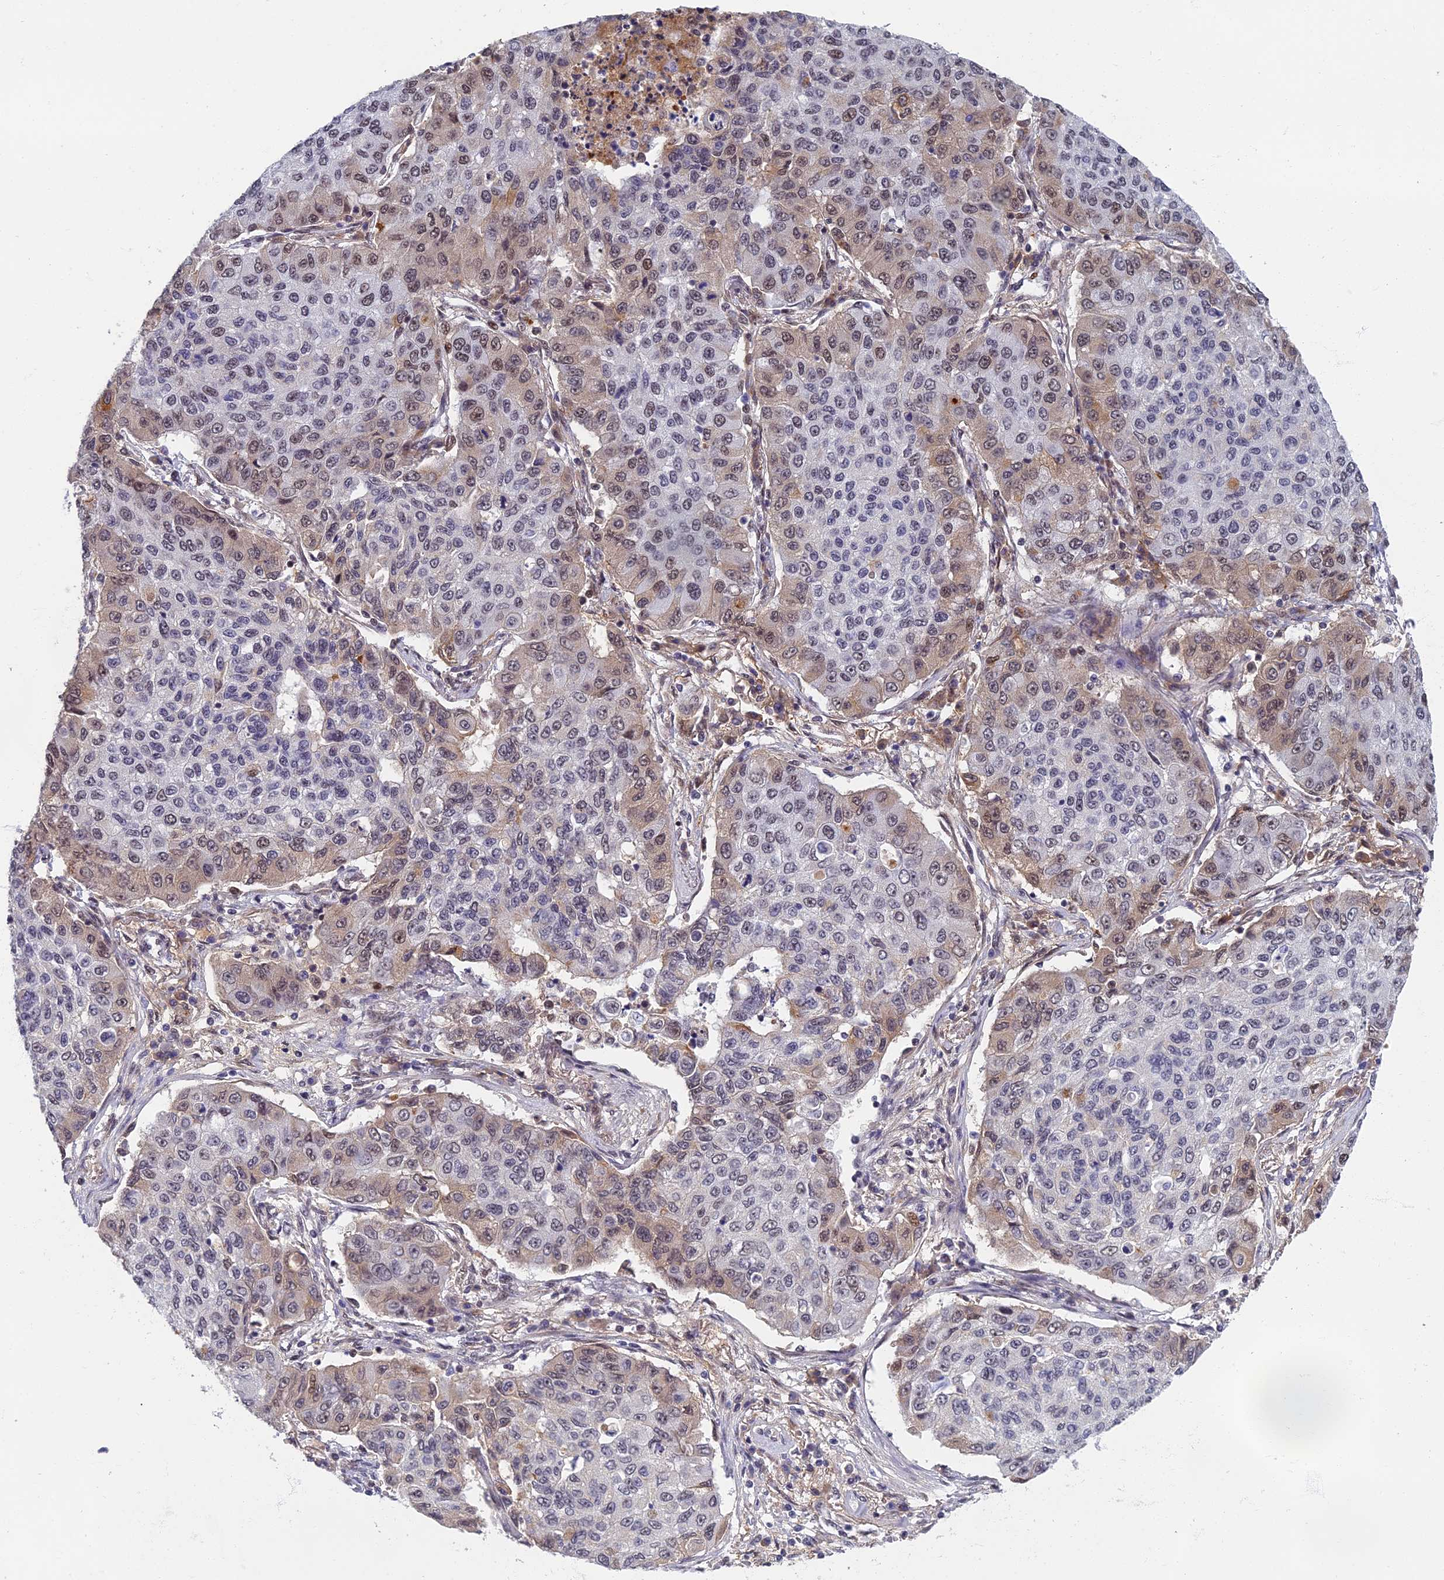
{"staining": {"intensity": "weak", "quantity": "25%-75%", "location": "cytoplasmic/membranous"}, "tissue": "lung cancer", "cell_type": "Tumor cells", "image_type": "cancer", "snomed": [{"axis": "morphology", "description": "Squamous cell carcinoma, NOS"}, {"axis": "topography", "description": "Lung"}], "caption": "Protein staining exhibits weak cytoplasmic/membranous staining in approximately 25%-75% of tumor cells in lung cancer (squamous cell carcinoma). The protein of interest is stained brown, and the nuclei are stained in blue (DAB IHC with brightfield microscopy, high magnification).", "gene": "TAF13", "patient": {"sex": "male", "age": 74}}